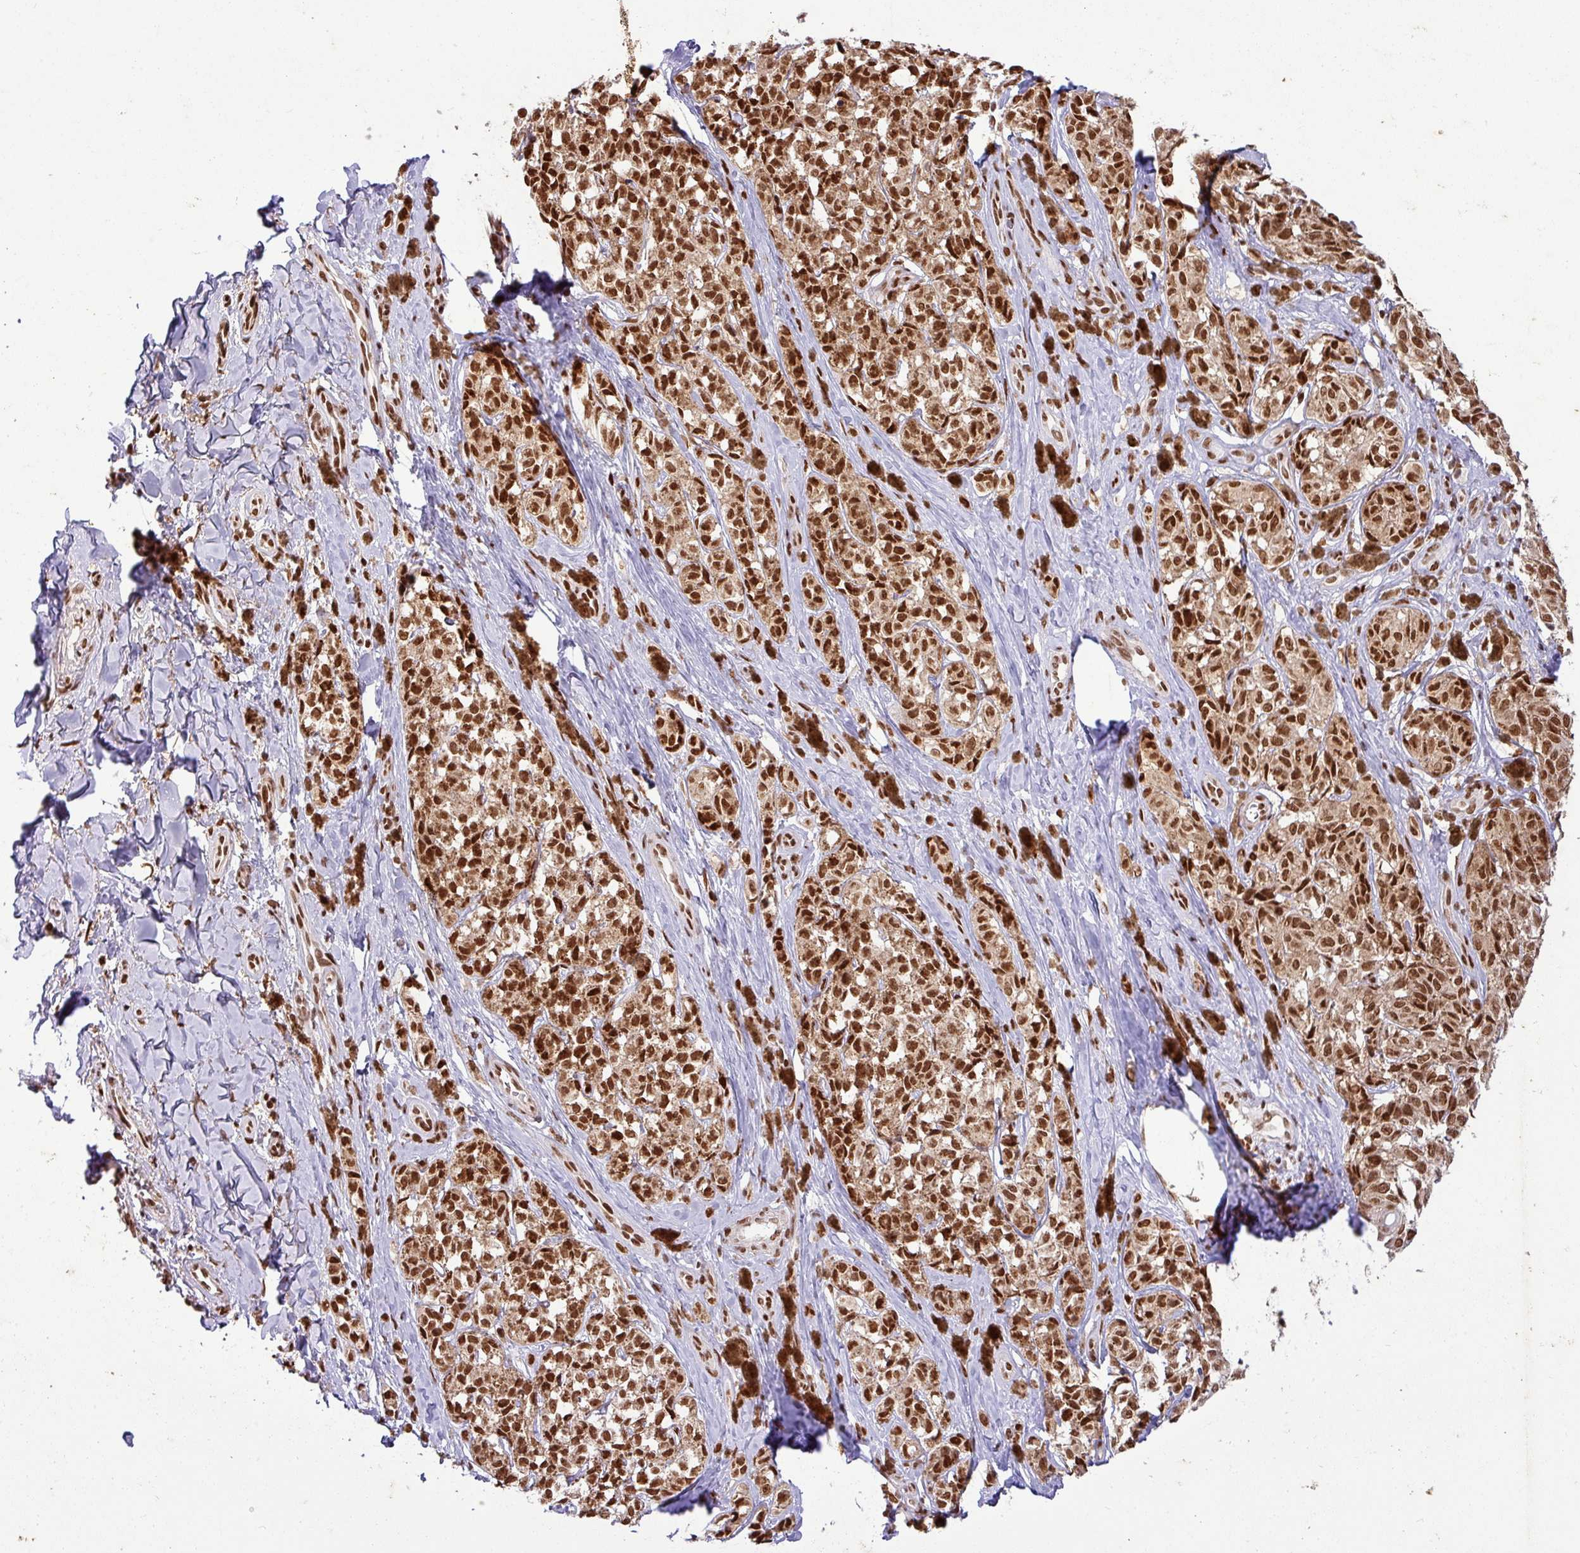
{"staining": {"intensity": "strong", "quantity": ">75%", "location": "nuclear"}, "tissue": "melanoma", "cell_type": "Tumor cells", "image_type": "cancer", "snomed": [{"axis": "morphology", "description": "Malignant melanoma, NOS"}, {"axis": "topography", "description": "Skin"}], "caption": "DAB (3,3'-diaminobenzidine) immunohistochemical staining of malignant melanoma reveals strong nuclear protein positivity in about >75% of tumor cells. (DAB (3,3'-diaminobenzidine) IHC with brightfield microscopy, high magnification).", "gene": "SRSF2", "patient": {"sex": "female", "age": 65}}